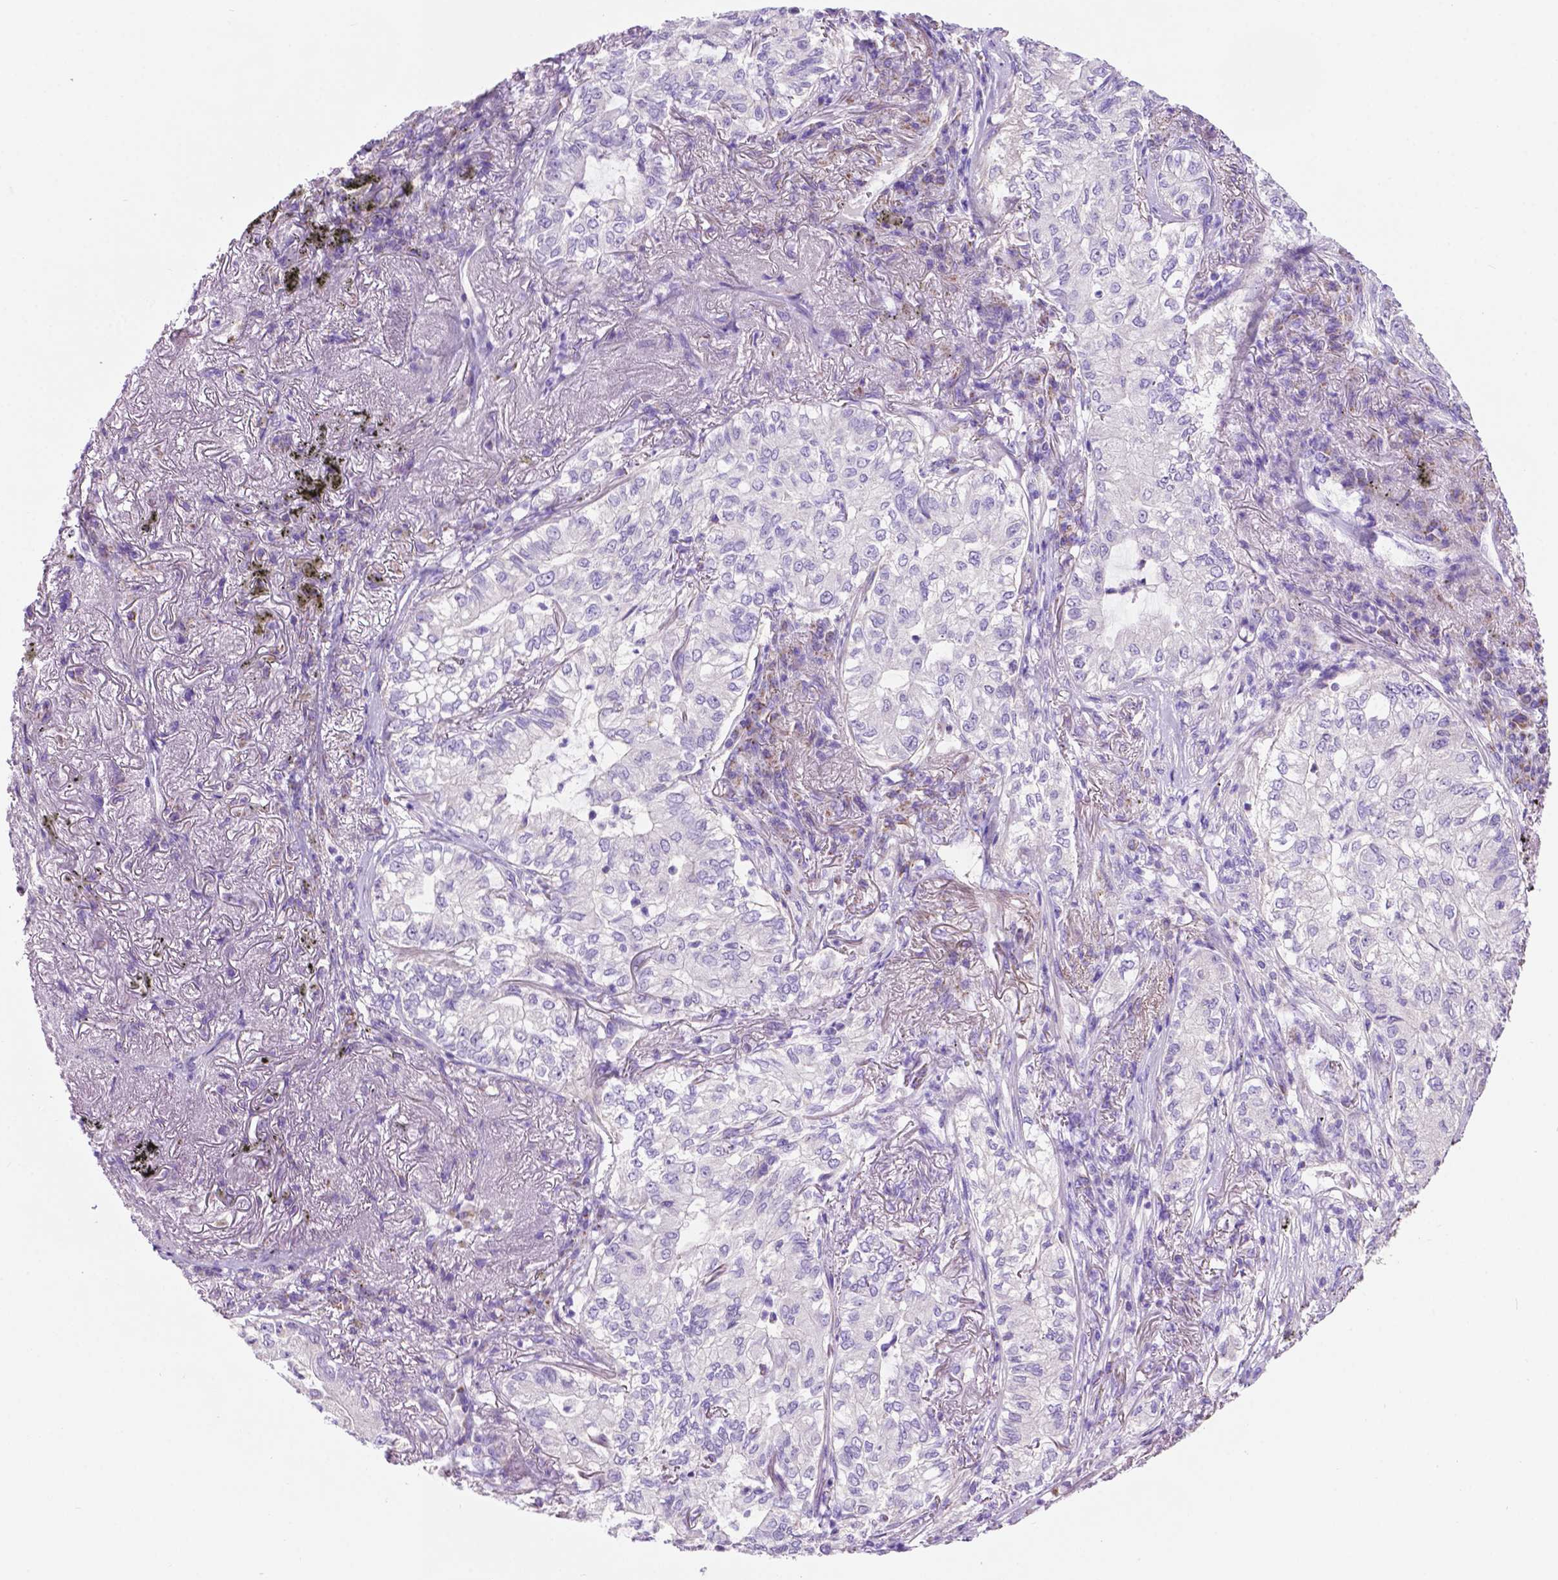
{"staining": {"intensity": "negative", "quantity": "none", "location": "none"}, "tissue": "lung cancer", "cell_type": "Tumor cells", "image_type": "cancer", "snomed": [{"axis": "morphology", "description": "Adenocarcinoma, NOS"}, {"axis": "topography", "description": "Lung"}], "caption": "This image is of lung cancer (adenocarcinoma) stained with immunohistochemistry (IHC) to label a protein in brown with the nuclei are counter-stained blue. There is no expression in tumor cells. The staining is performed using DAB (3,3'-diaminobenzidine) brown chromogen with nuclei counter-stained in using hematoxylin.", "gene": "PHYHIP", "patient": {"sex": "female", "age": 73}}